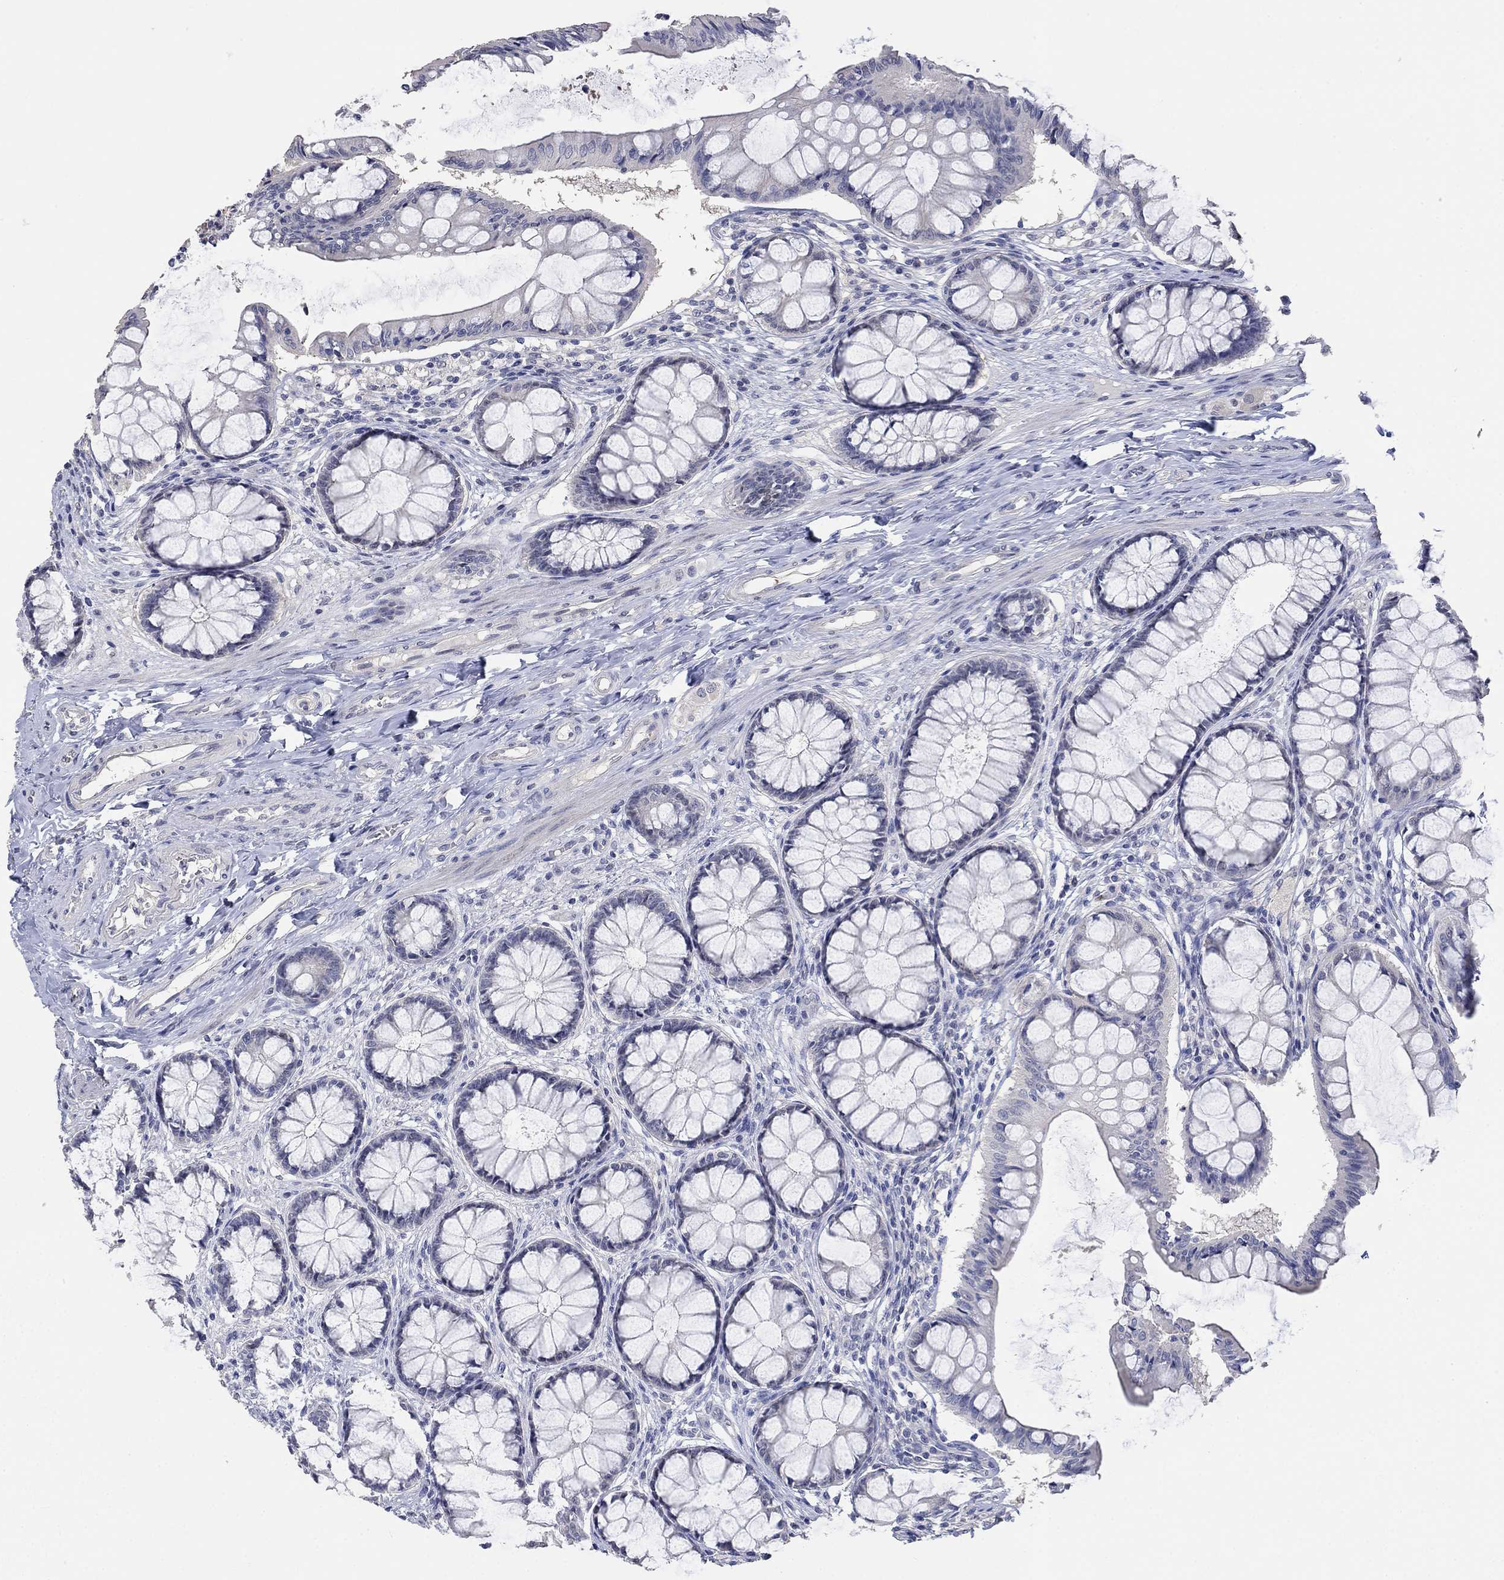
{"staining": {"intensity": "negative", "quantity": "none", "location": "none"}, "tissue": "colon", "cell_type": "Endothelial cells", "image_type": "normal", "snomed": [{"axis": "morphology", "description": "Normal tissue, NOS"}, {"axis": "topography", "description": "Colon"}], "caption": "IHC of unremarkable human colon reveals no staining in endothelial cells.", "gene": "PNMA5", "patient": {"sex": "female", "age": 65}}